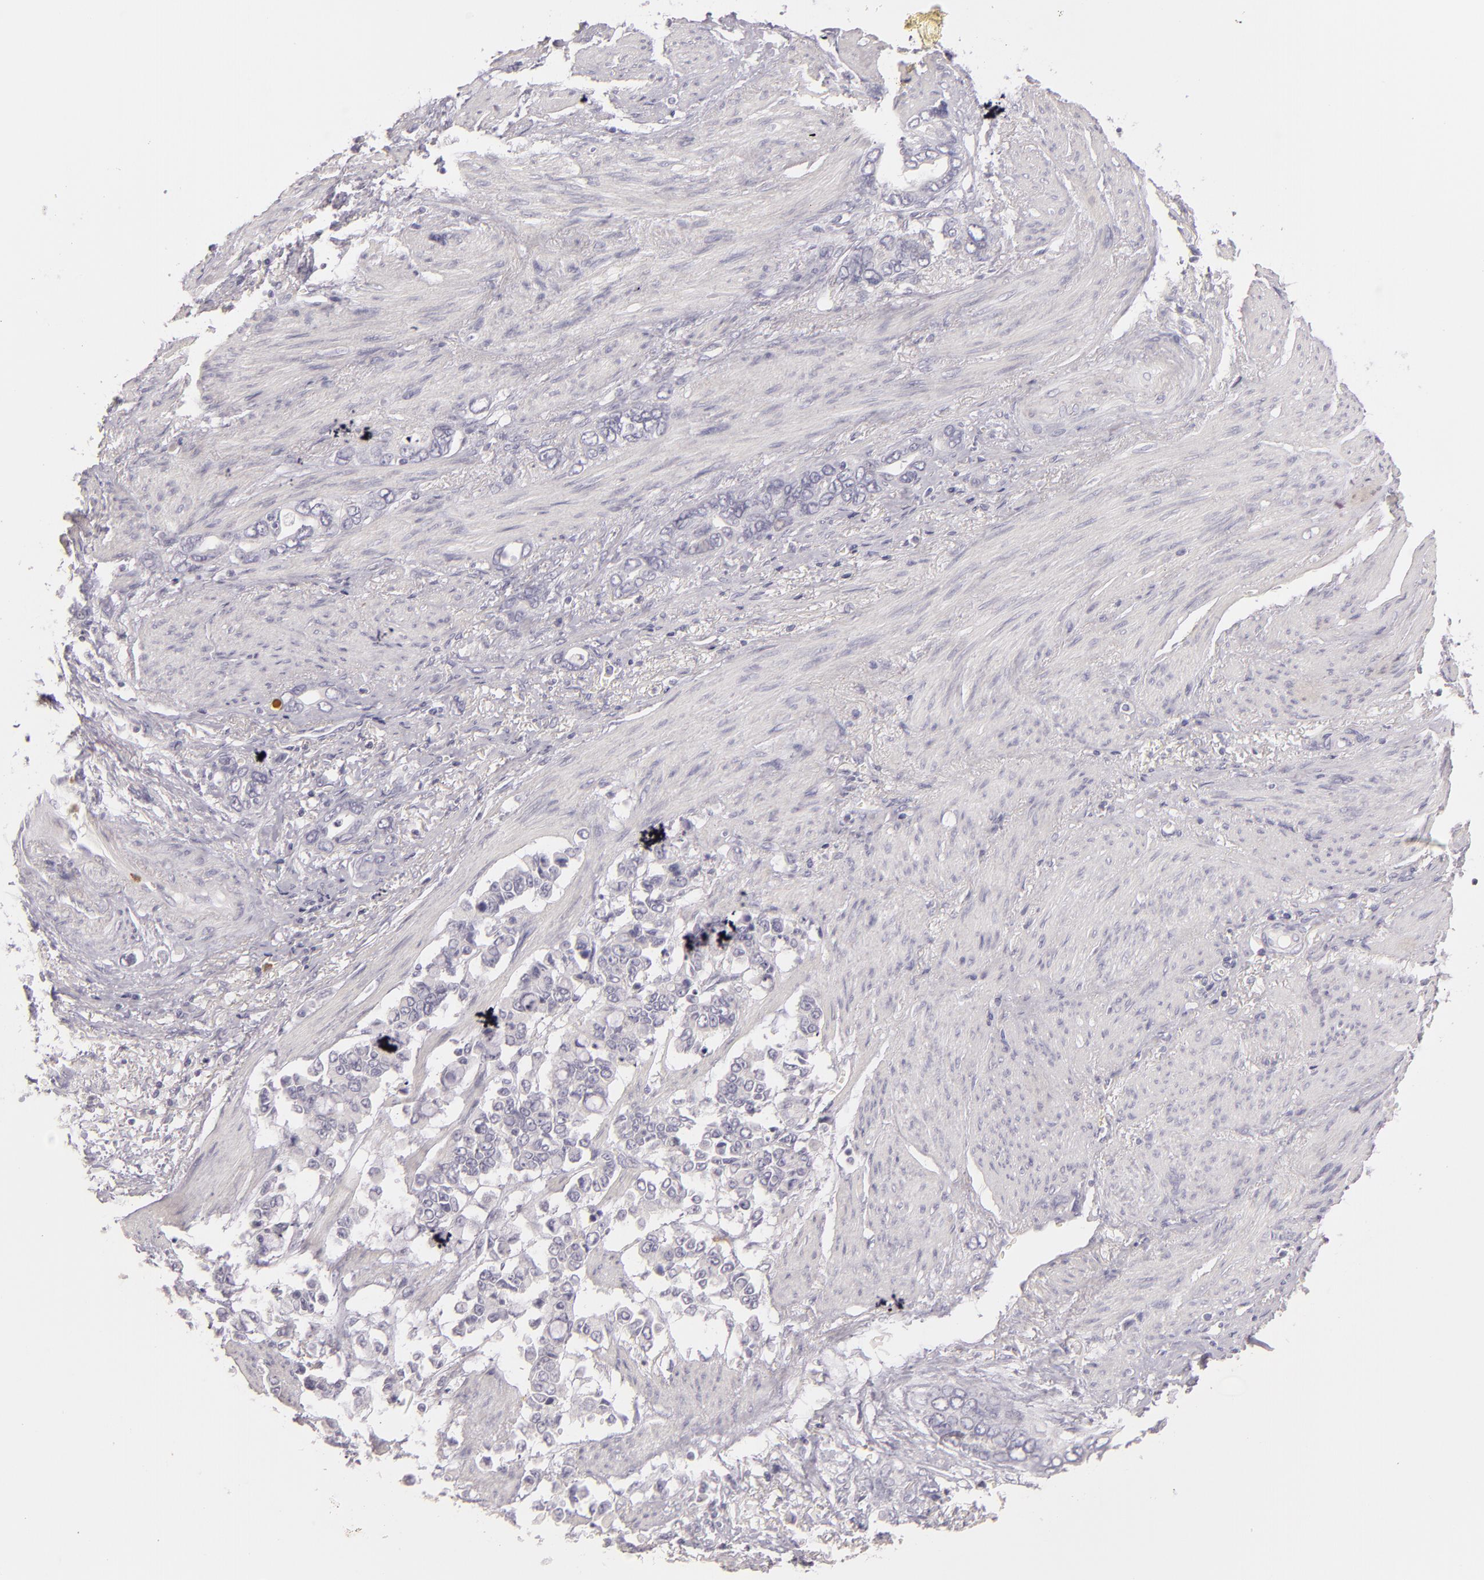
{"staining": {"intensity": "negative", "quantity": "none", "location": "none"}, "tissue": "stomach cancer", "cell_type": "Tumor cells", "image_type": "cancer", "snomed": [{"axis": "morphology", "description": "Adenocarcinoma, NOS"}, {"axis": "topography", "description": "Stomach"}], "caption": "This is an immunohistochemistry (IHC) image of human stomach cancer. There is no staining in tumor cells.", "gene": "FAM181A", "patient": {"sex": "male", "age": 78}}